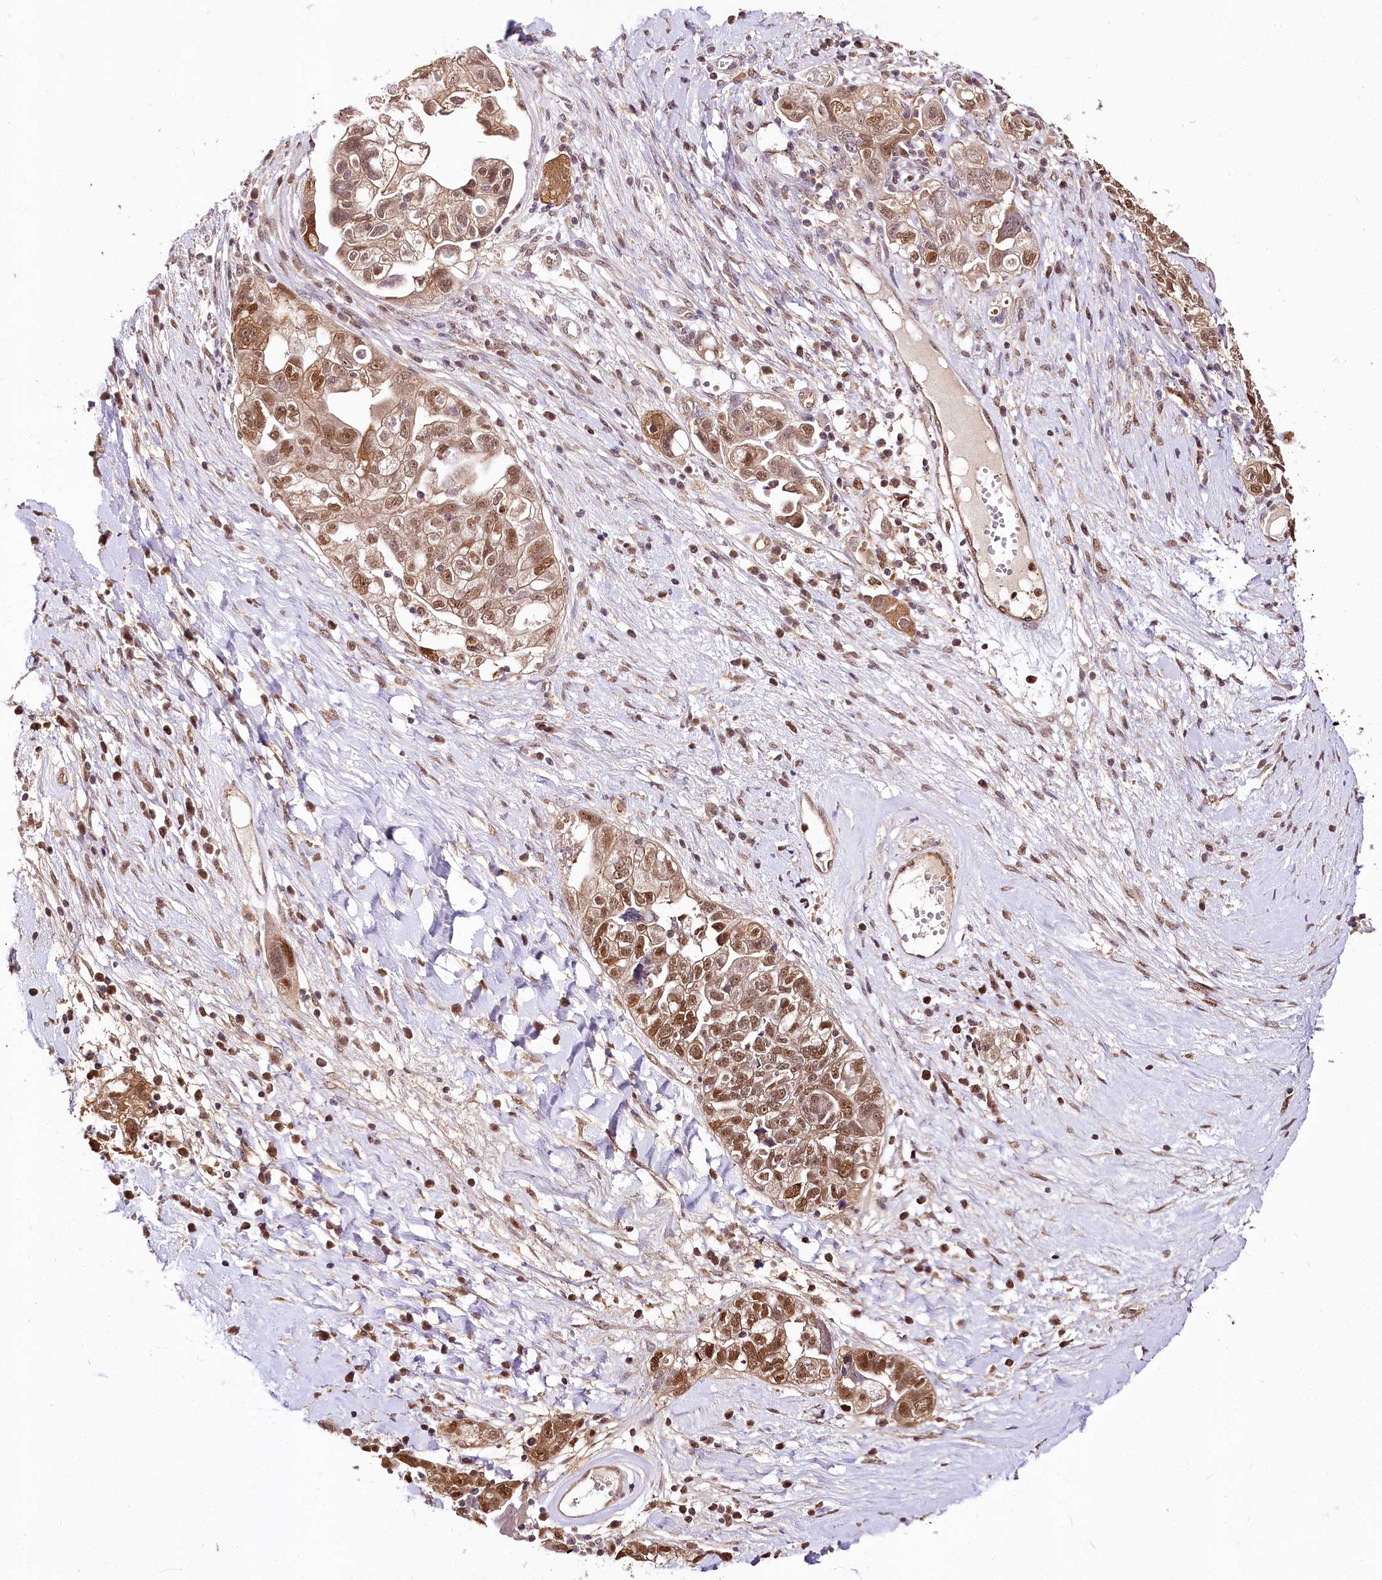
{"staining": {"intensity": "moderate", "quantity": ">75%", "location": "nuclear"}, "tissue": "ovarian cancer", "cell_type": "Tumor cells", "image_type": "cancer", "snomed": [{"axis": "morphology", "description": "Carcinoma, NOS"}, {"axis": "morphology", "description": "Cystadenocarcinoma, serous, NOS"}, {"axis": "topography", "description": "Ovary"}], "caption": "Human ovarian cancer stained with a protein marker demonstrates moderate staining in tumor cells.", "gene": "GNL3L", "patient": {"sex": "female", "age": 69}}